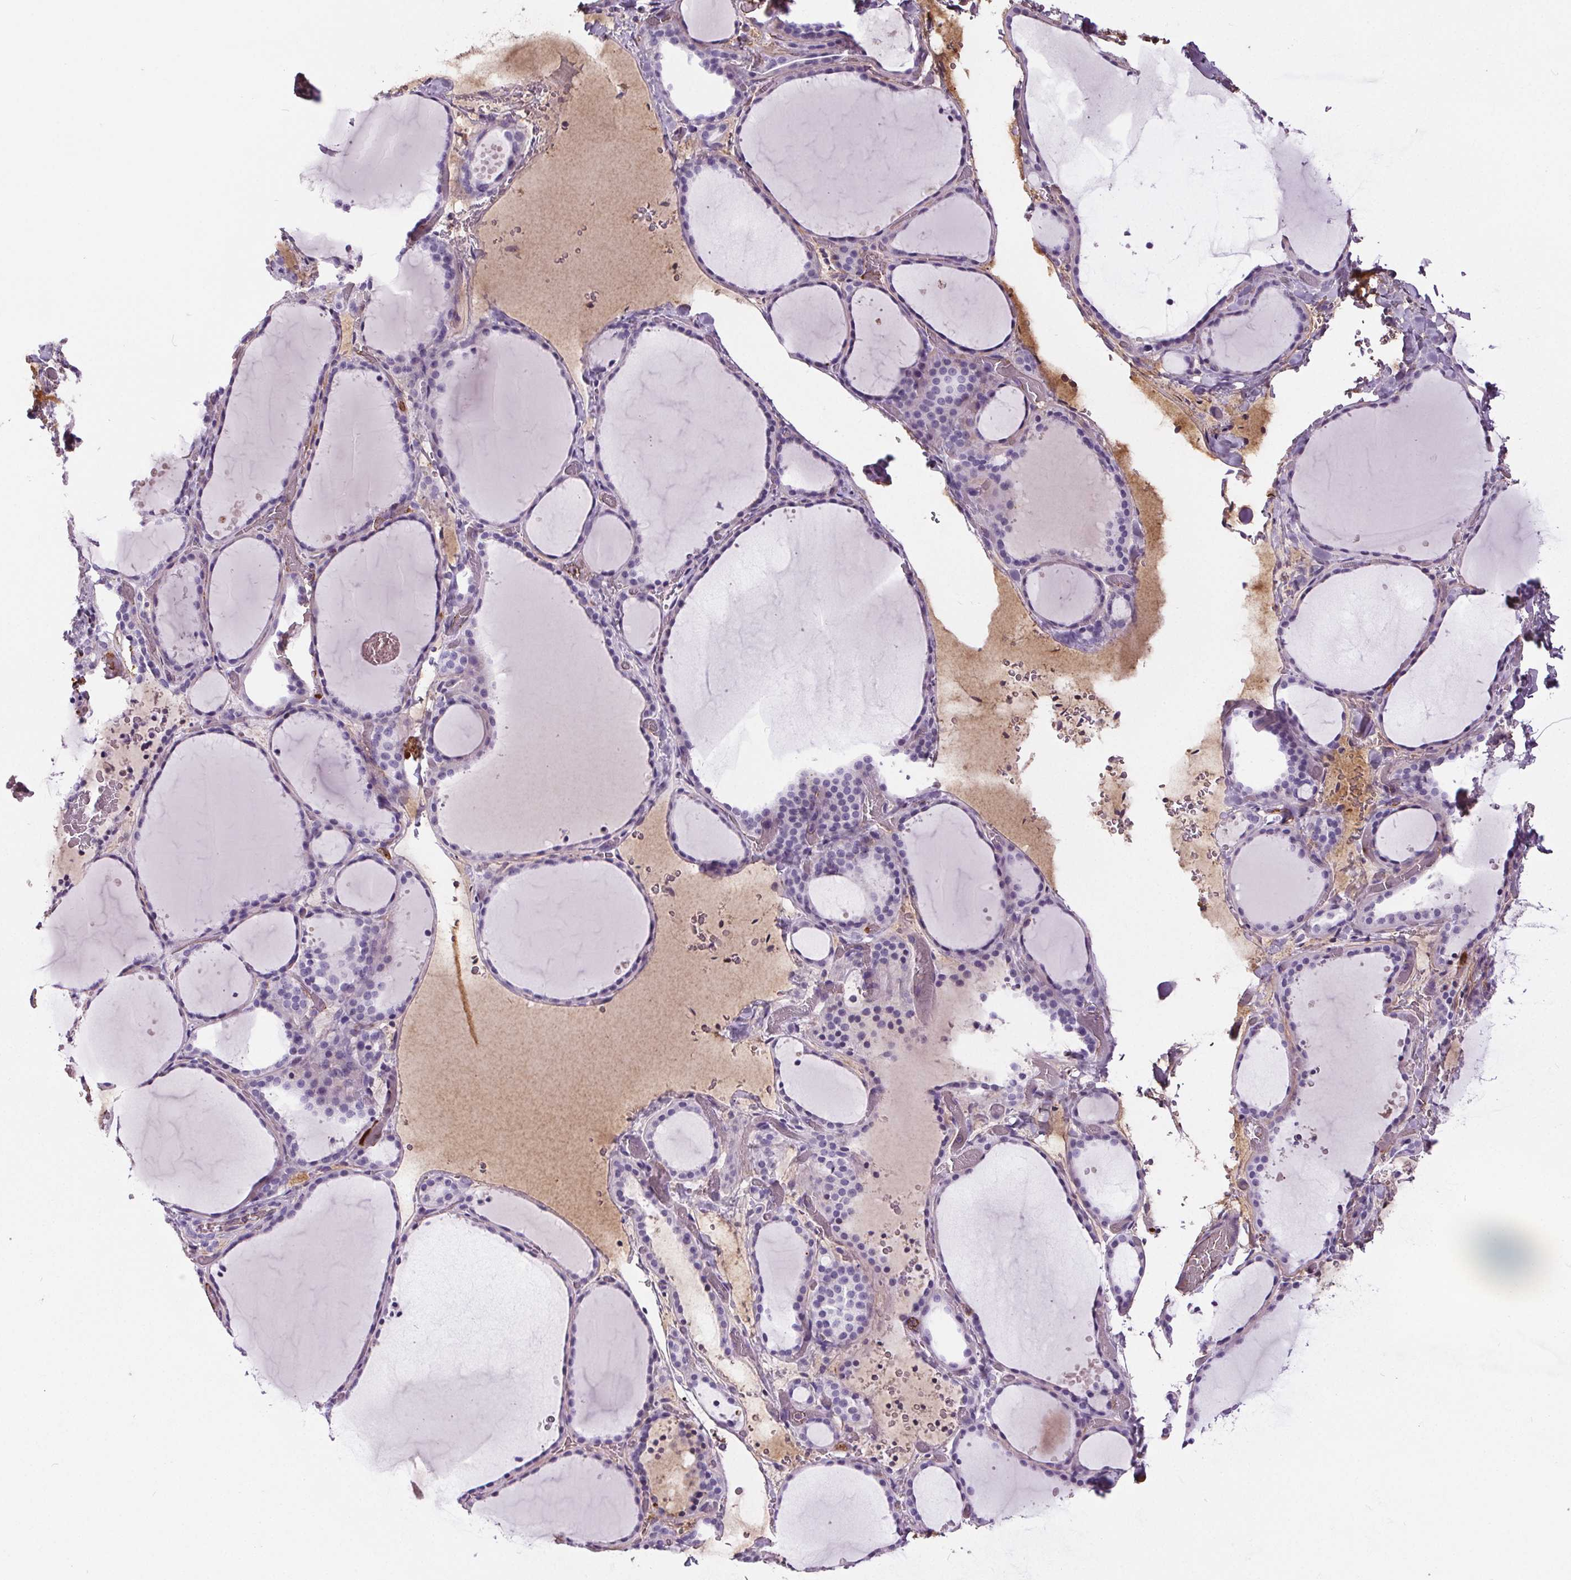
{"staining": {"intensity": "negative", "quantity": "none", "location": "none"}, "tissue": "thyroid gland", "cell_type": "Glandular cells", "image_type": "normal", "snomed": [{"axis": "morphology", "description": "Normal tissue, NOS"}, {"axis": "topography", "description": "Thyroid gland"}], "caption": "The micrograph reveals no staining of glandular cells in normal thyroid gland. Brightfield microscopy of immunohistochemistry stained with DAB (brown) and hematoxylin (blue), captured at high magnification.", "gene": "CD5L", "patient": {"sex": "female", "age": 36}}